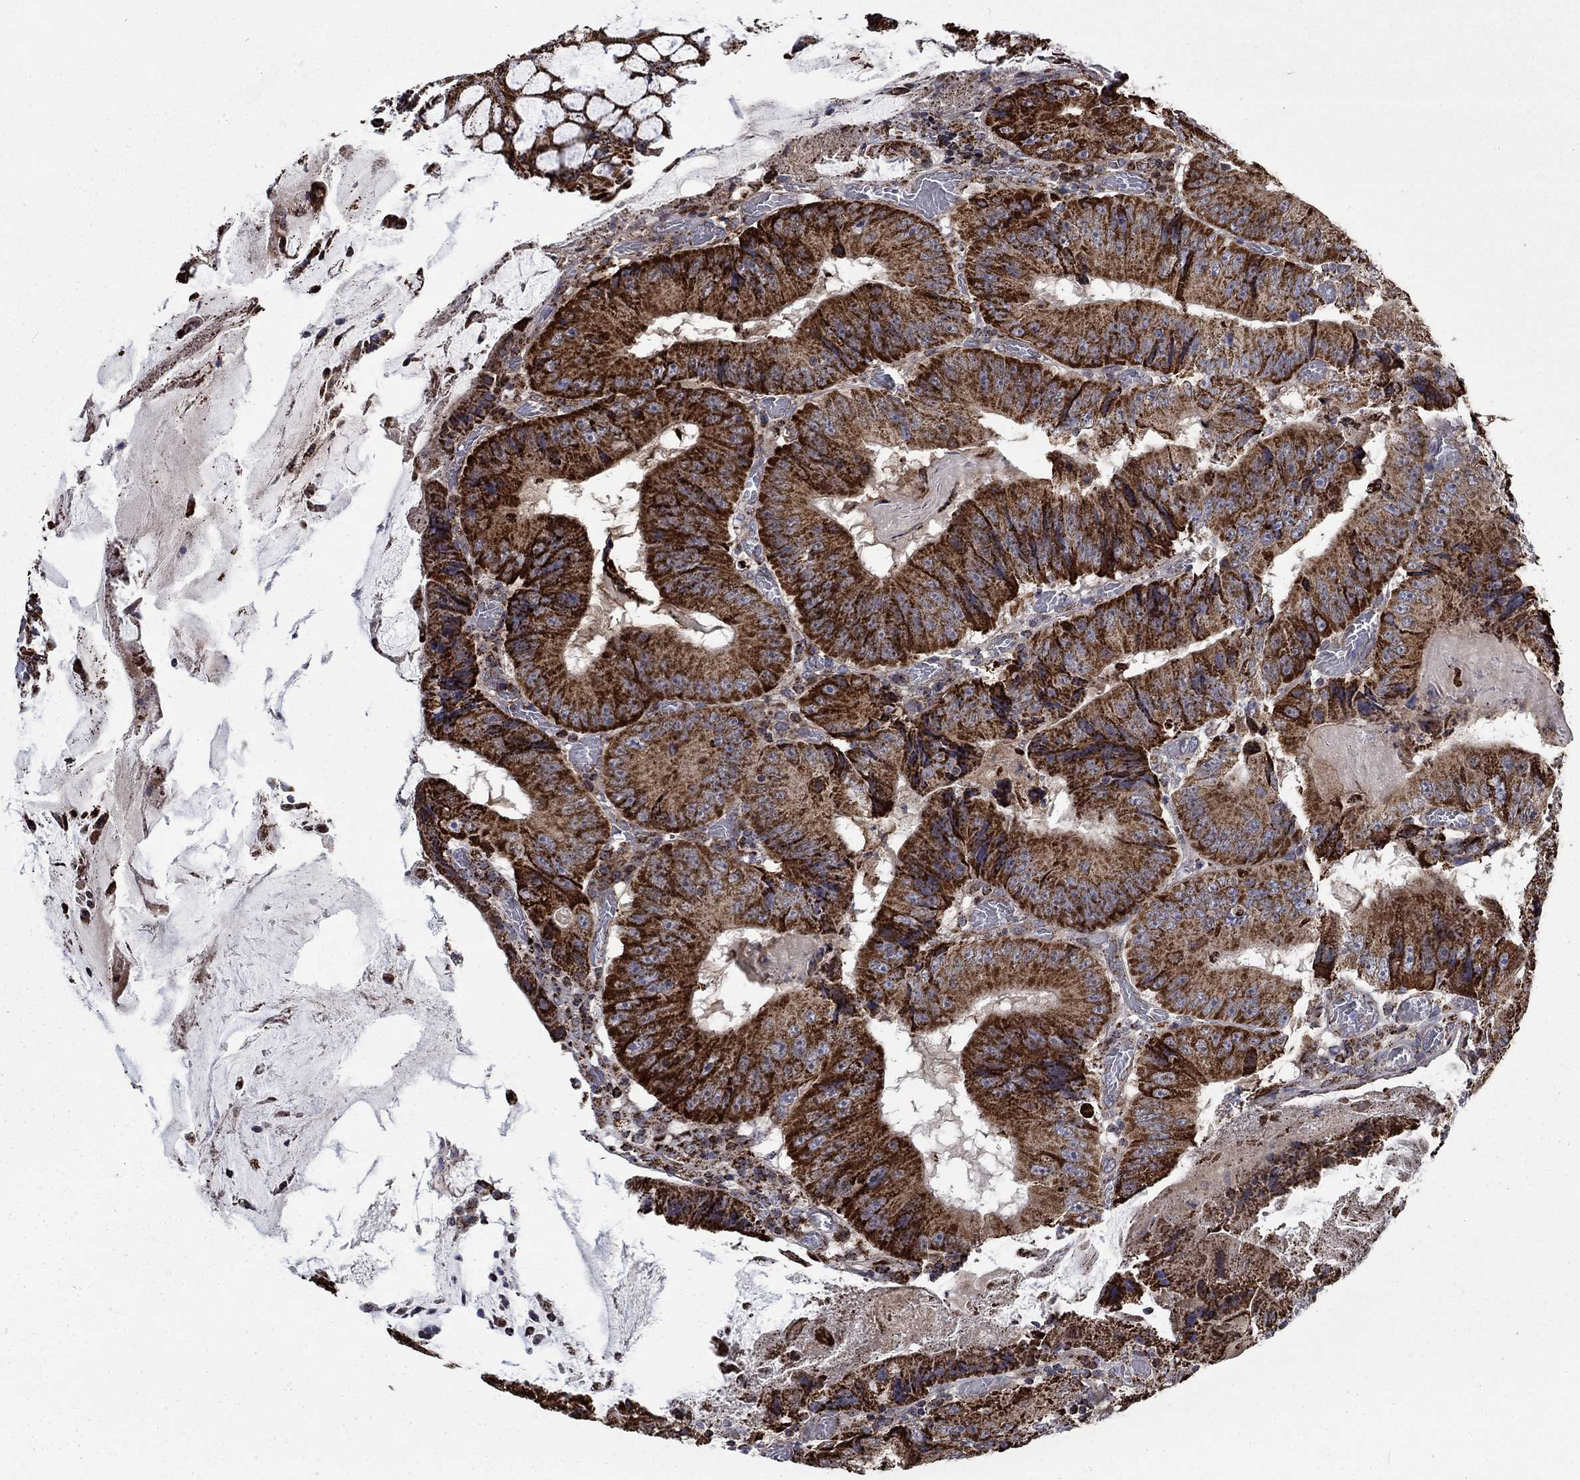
{"staining": {"intensity": "strong", "quantity": ">75%", "location": "cytoplasmic/membranous"}, "tissue": "colorectal cancer", "cell_type": "Tumor cells", "image_type": "cancer", "snomed": [{"axis": "morphology", "description": "Adenocarcinoma, NOS"}, {"axis": "topography", "description": "Colon"}], "caption": "Tumor cells demonstrate strong cytoplasmic/membranous expression in approximately >75% of cells in colorectal cancer (adenocarcinoma).", "gene": "MOAP1", "patient": {"sex": "female", "age": 86}}